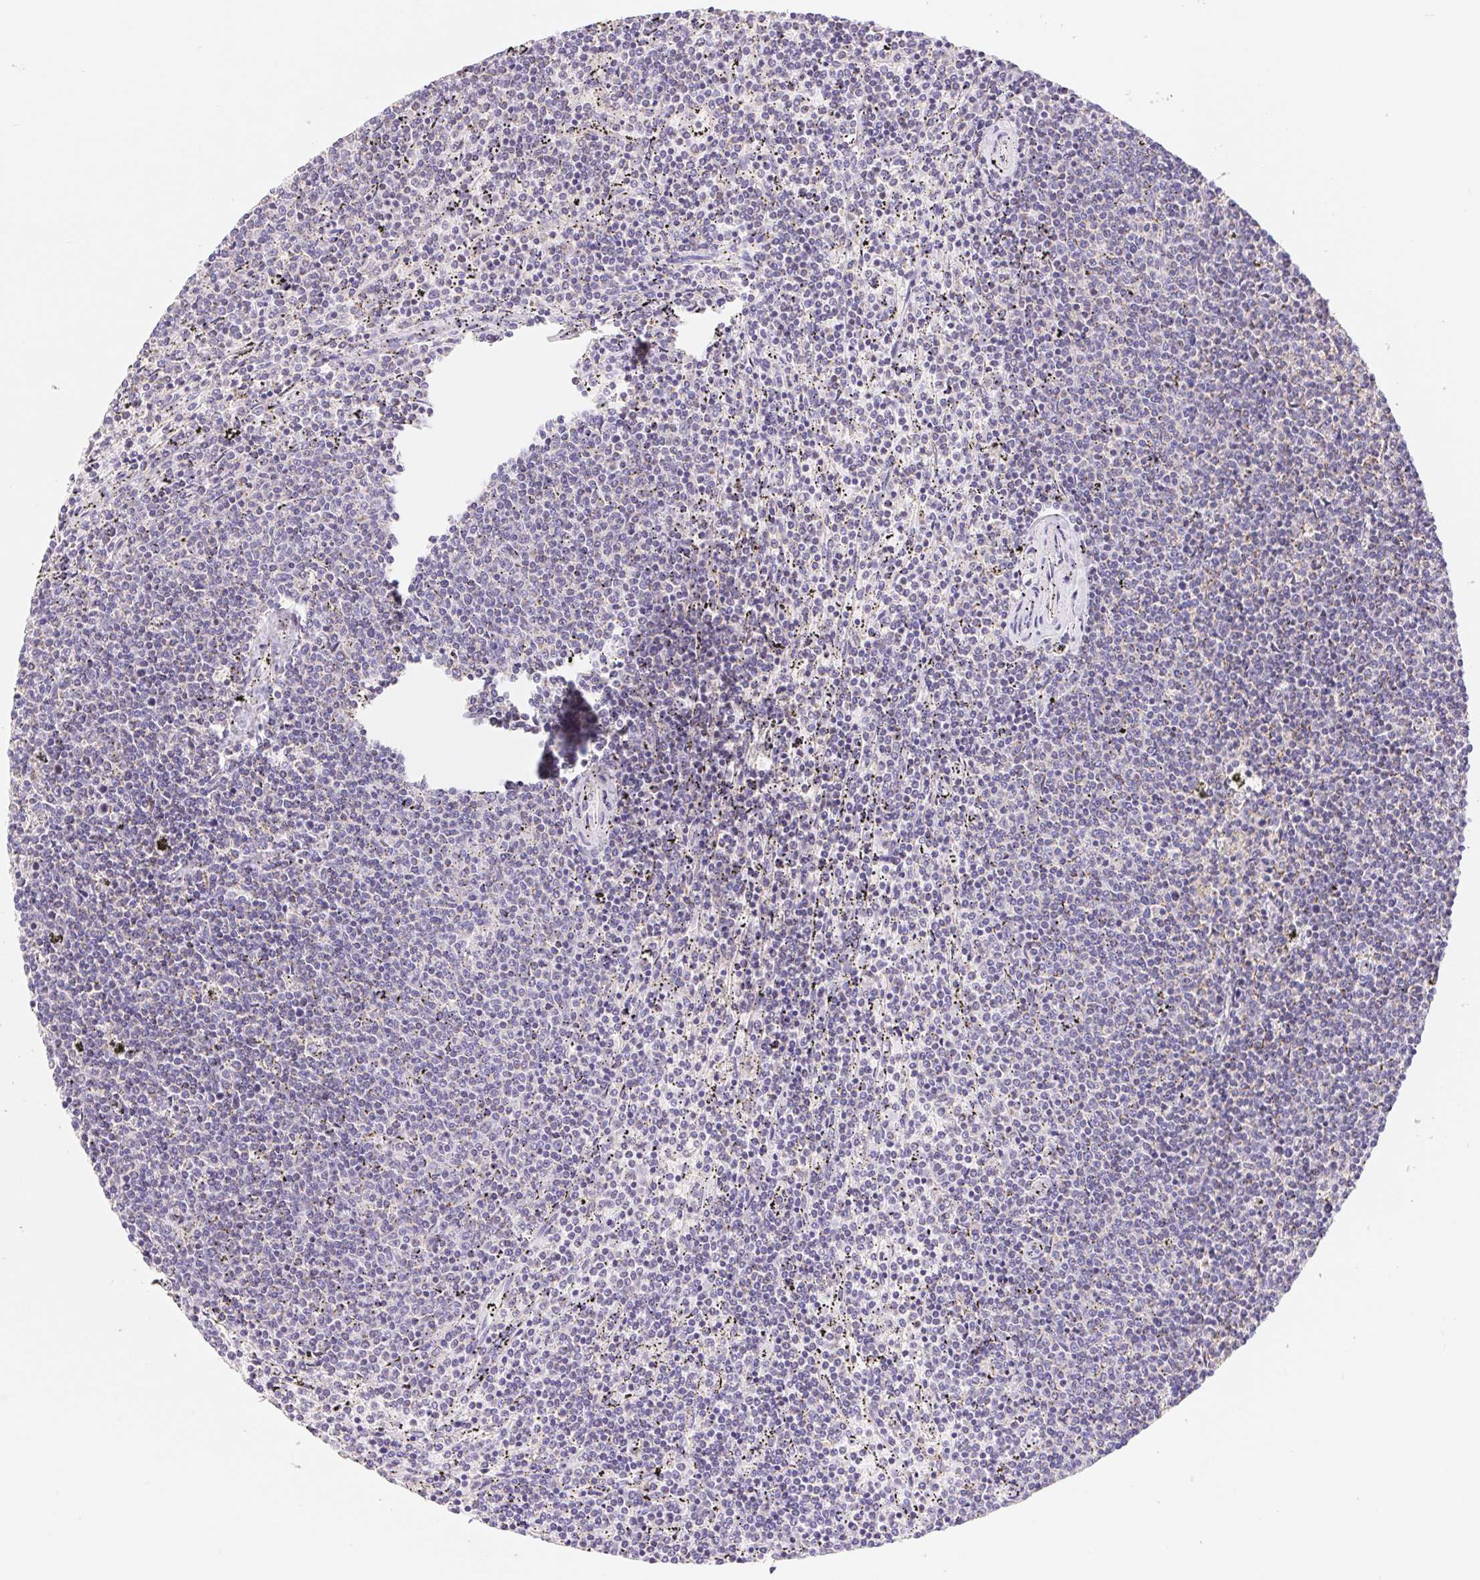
{"staining": {"intensity": "negative", "quantity": "none", "location": "none"}, "tissue": "lymphoma", "cell_type": "Tumor cells", "image_type": "cancer", "snomed": [{"axis": "morphology", "description": "Malignant lymphoma, non-Hodgkin's type, Low grade"}, {"axis": "topography", "description": "Spleen"}], "caption": "A photomicrograph of human malignant lymphoma, non-Hodgkin's type (low-grade) is negative for staining in tumor cells. (DAB (3,3'-diaminobenzidine) immunohistochemistry with hematoxylin counter stain).", "gene": "FKBP6", "patient": {"sex": "female", "age": 50}}